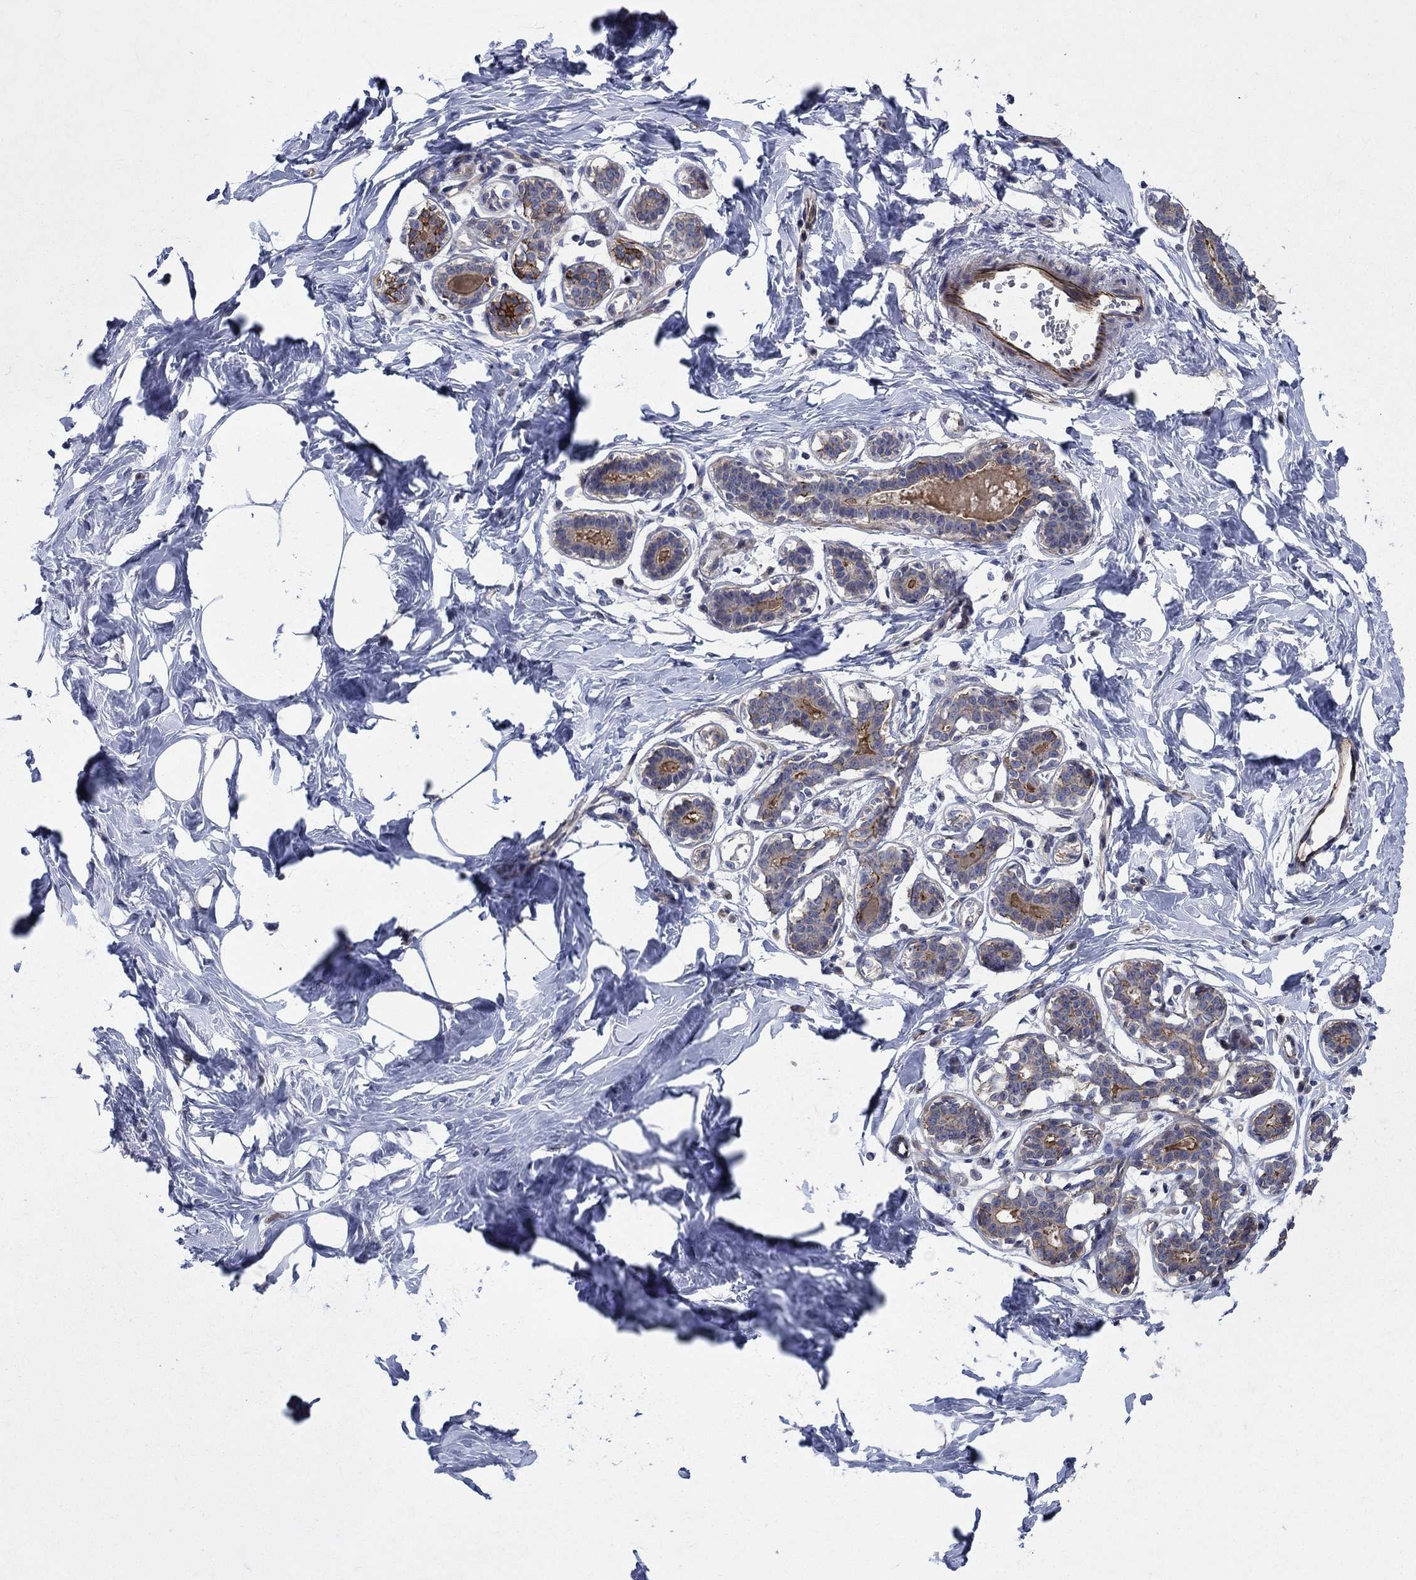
{"staining": {"intensity": "negative", "quantity": "none", "location": "none"}, "tissue": "breast", "cell_type": "Adipocytes", "image_type": "normal", "snomed": [{"axis": "morphology", "description": "Normal tissue, NOS"}, {"axis": "morphology", "description": "Lobular carcinoma, in situ"}, {"axis": "topography", "description": "Breast"}], "caption": "The image shows no staining of adipocytes in benign breast. (Immunohistochemistry, brightfield microscopy, high magnification).", "gene": "SLC7A1", "patient": {"sex": "female", "age": 35}}